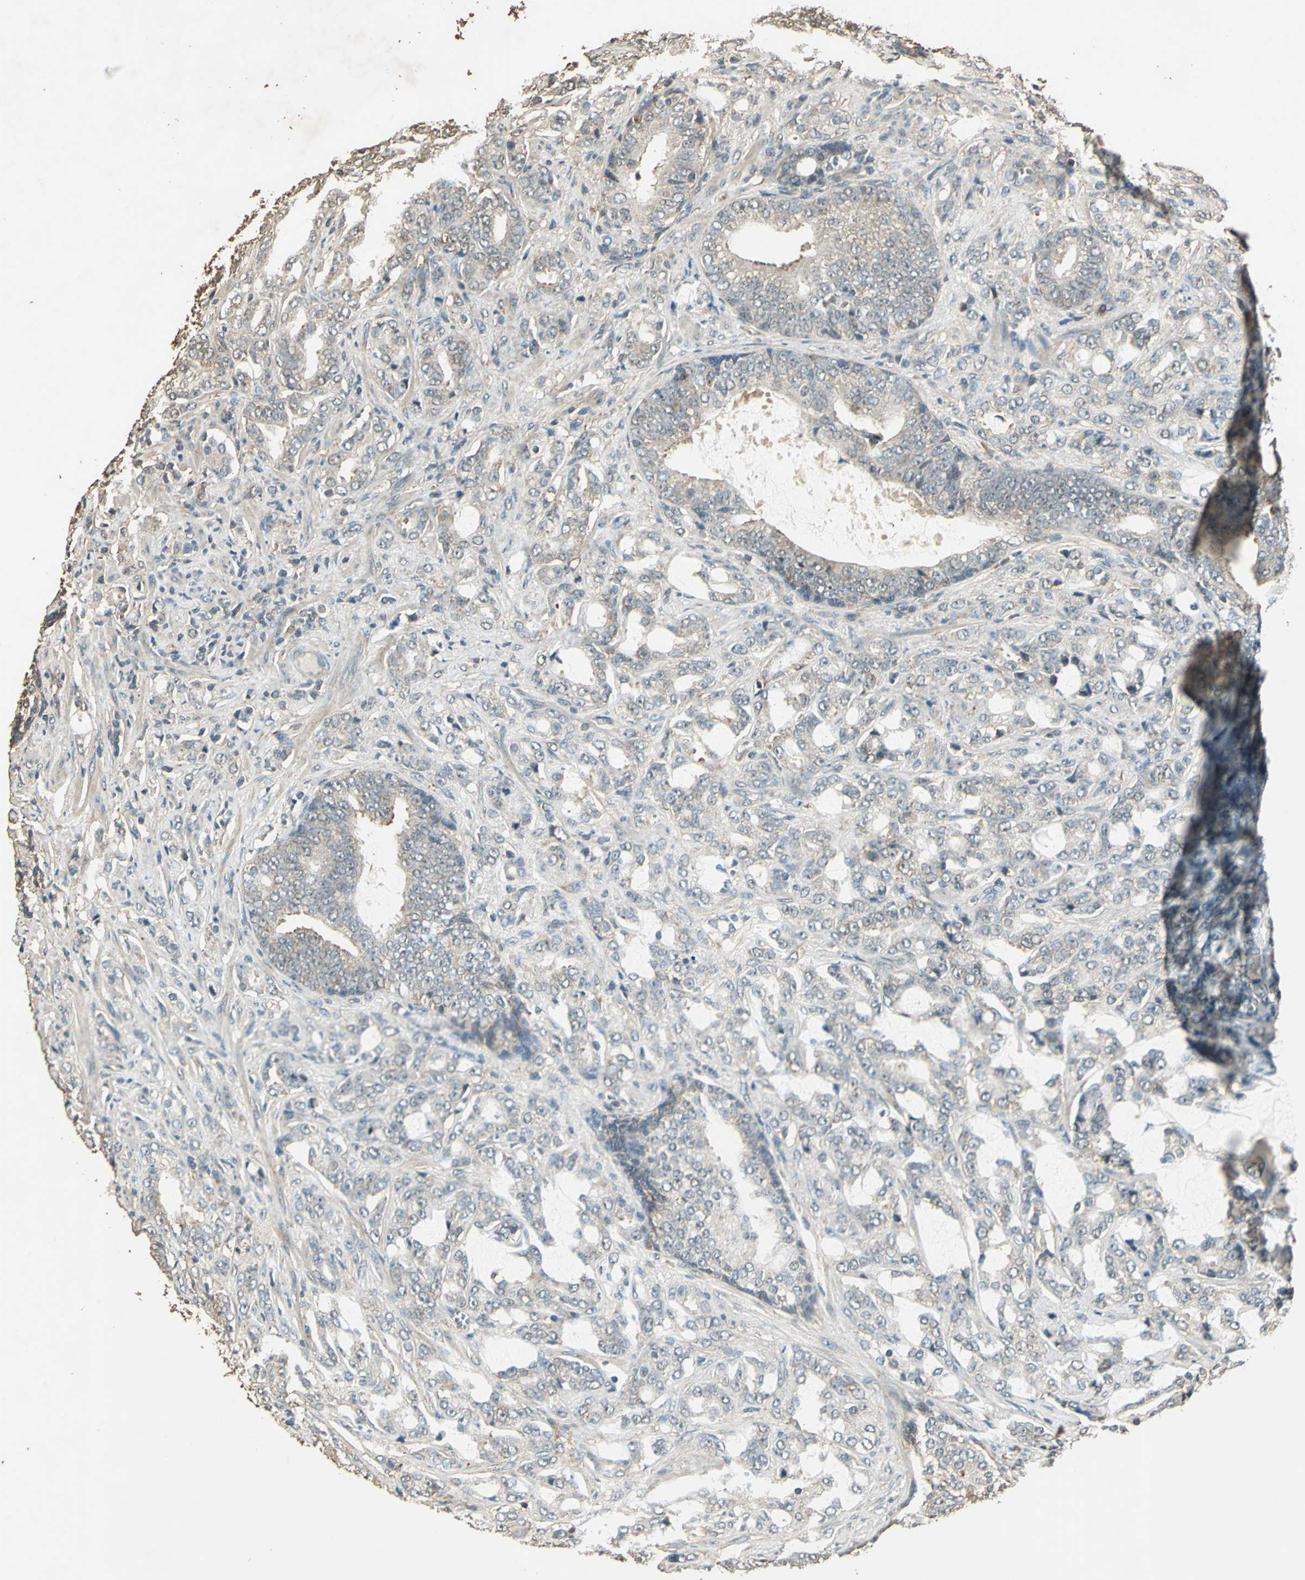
{"staining": {"intensity": "weak", "quantity": ">75%", "location": "cytoplasmic/membranous"}, "tissue": "prostate cancer", "cell_type": "Tumor cells", "image_type": "cancer", "snomed": [{"axis": "morphology", "description": "Adenocarcinoma, Low grade"}, {"axis": "topography", "description": "Prostate"}], "caption": "This micrograph demonstrates immunohistochemistry (IHC) staining of low-grade adenocarcinoma (prostate), with low weak cytoplasmic/membranous staining in approximately >75% of tumor cells.", "gene": "TMPRSS4", "patient": {"sex": "male", "age": 58}}